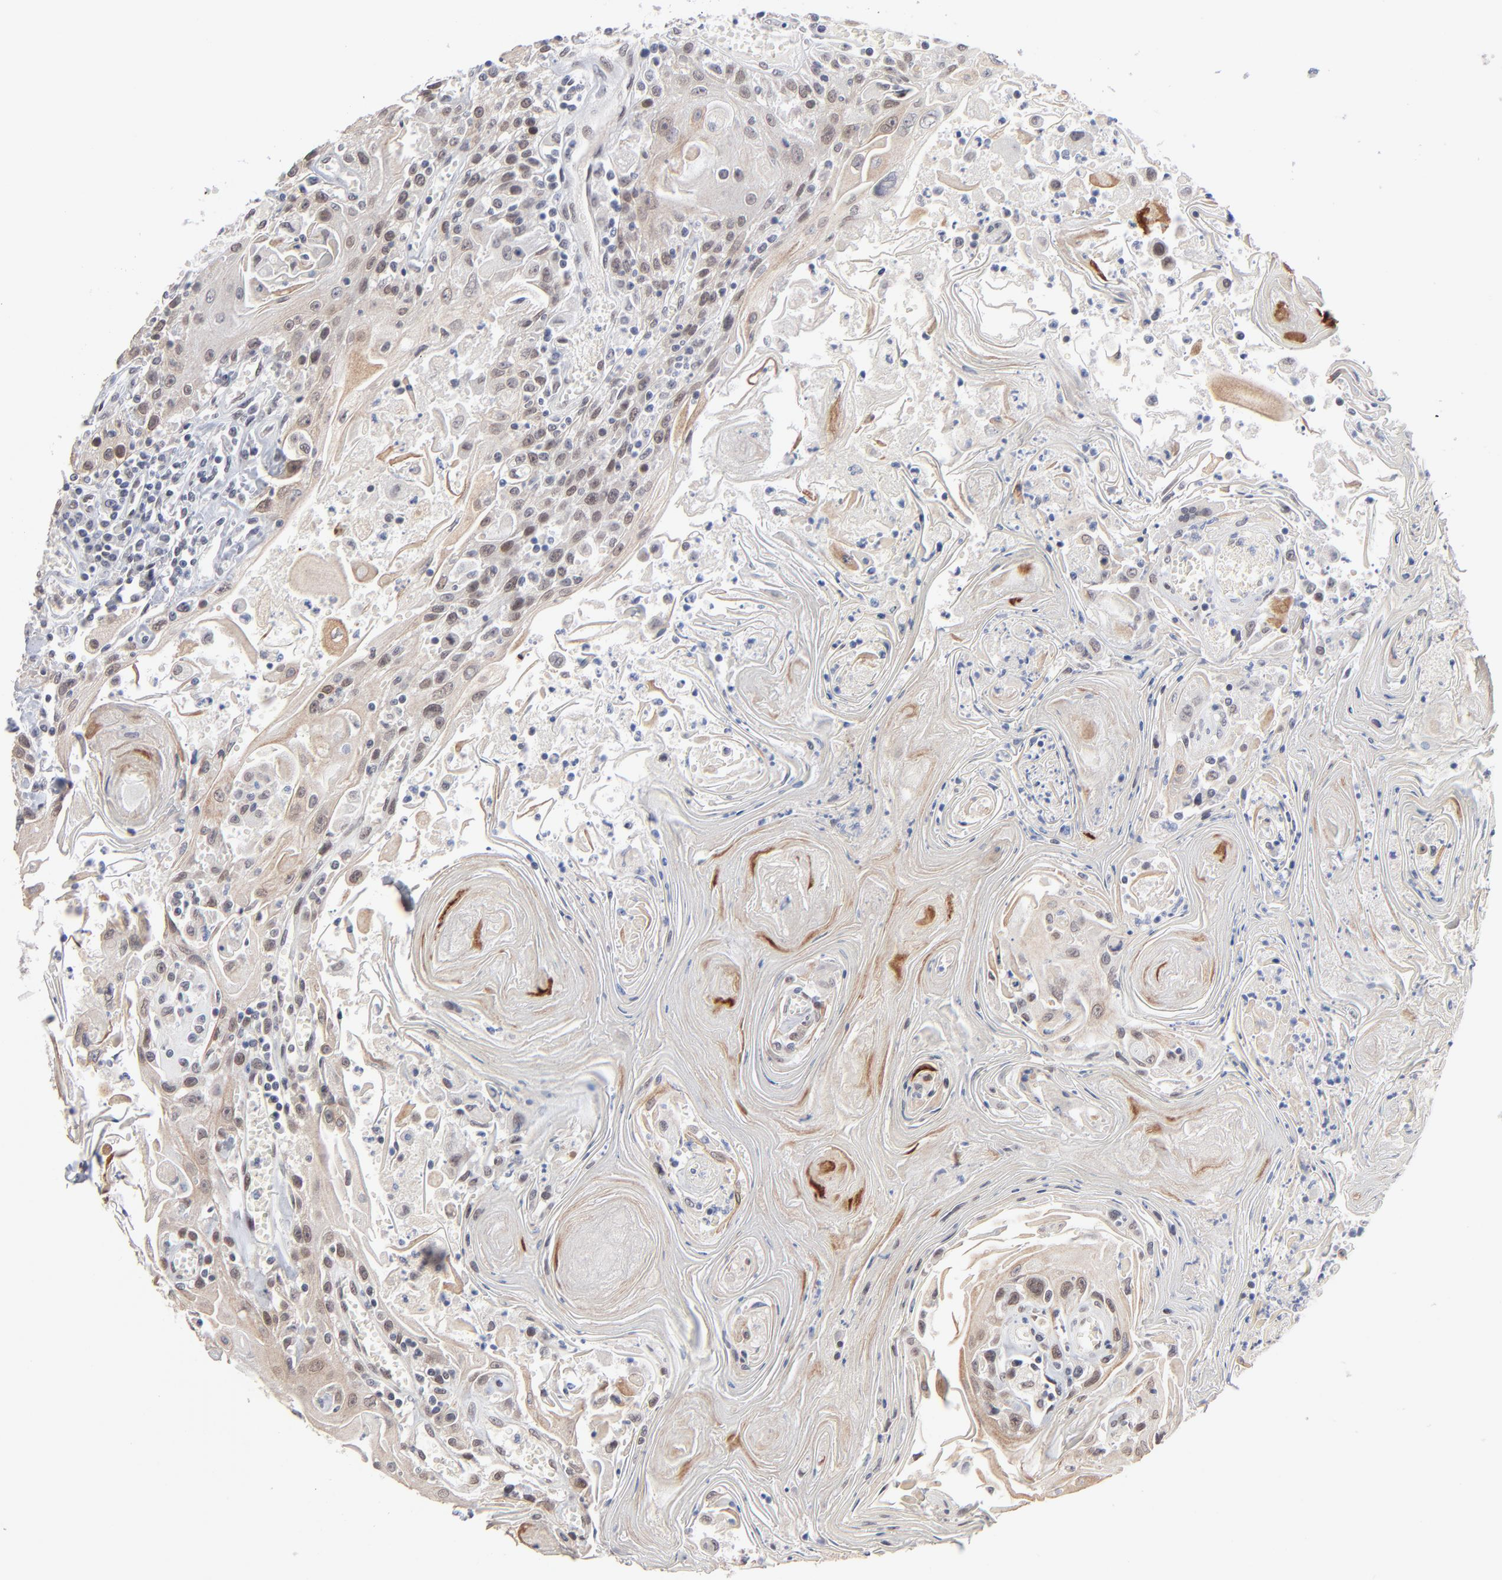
{"staining": {"intensity": "weak", "quantity": "<25%", "location": "nuclear"}, "tissue": "head and neck cancer", "cell_type": "Tumor cells", "image_type": "cancer", "snomed": [{"axis": "morphology", "description": "Squamous cell carcinoma, NOS"}, {"axis": "topography", "description": "Oral tissue"}, {"axis": "topography", "description": "Head-Neck"}], "caption": "This is an immunohistochemistry (IHC) histopathology image of human head and neck squamous cell carcinoma. There is no staining in tumor cells.", "gene": "MBIP", "patient": {"sex": "female", "age": 76}}